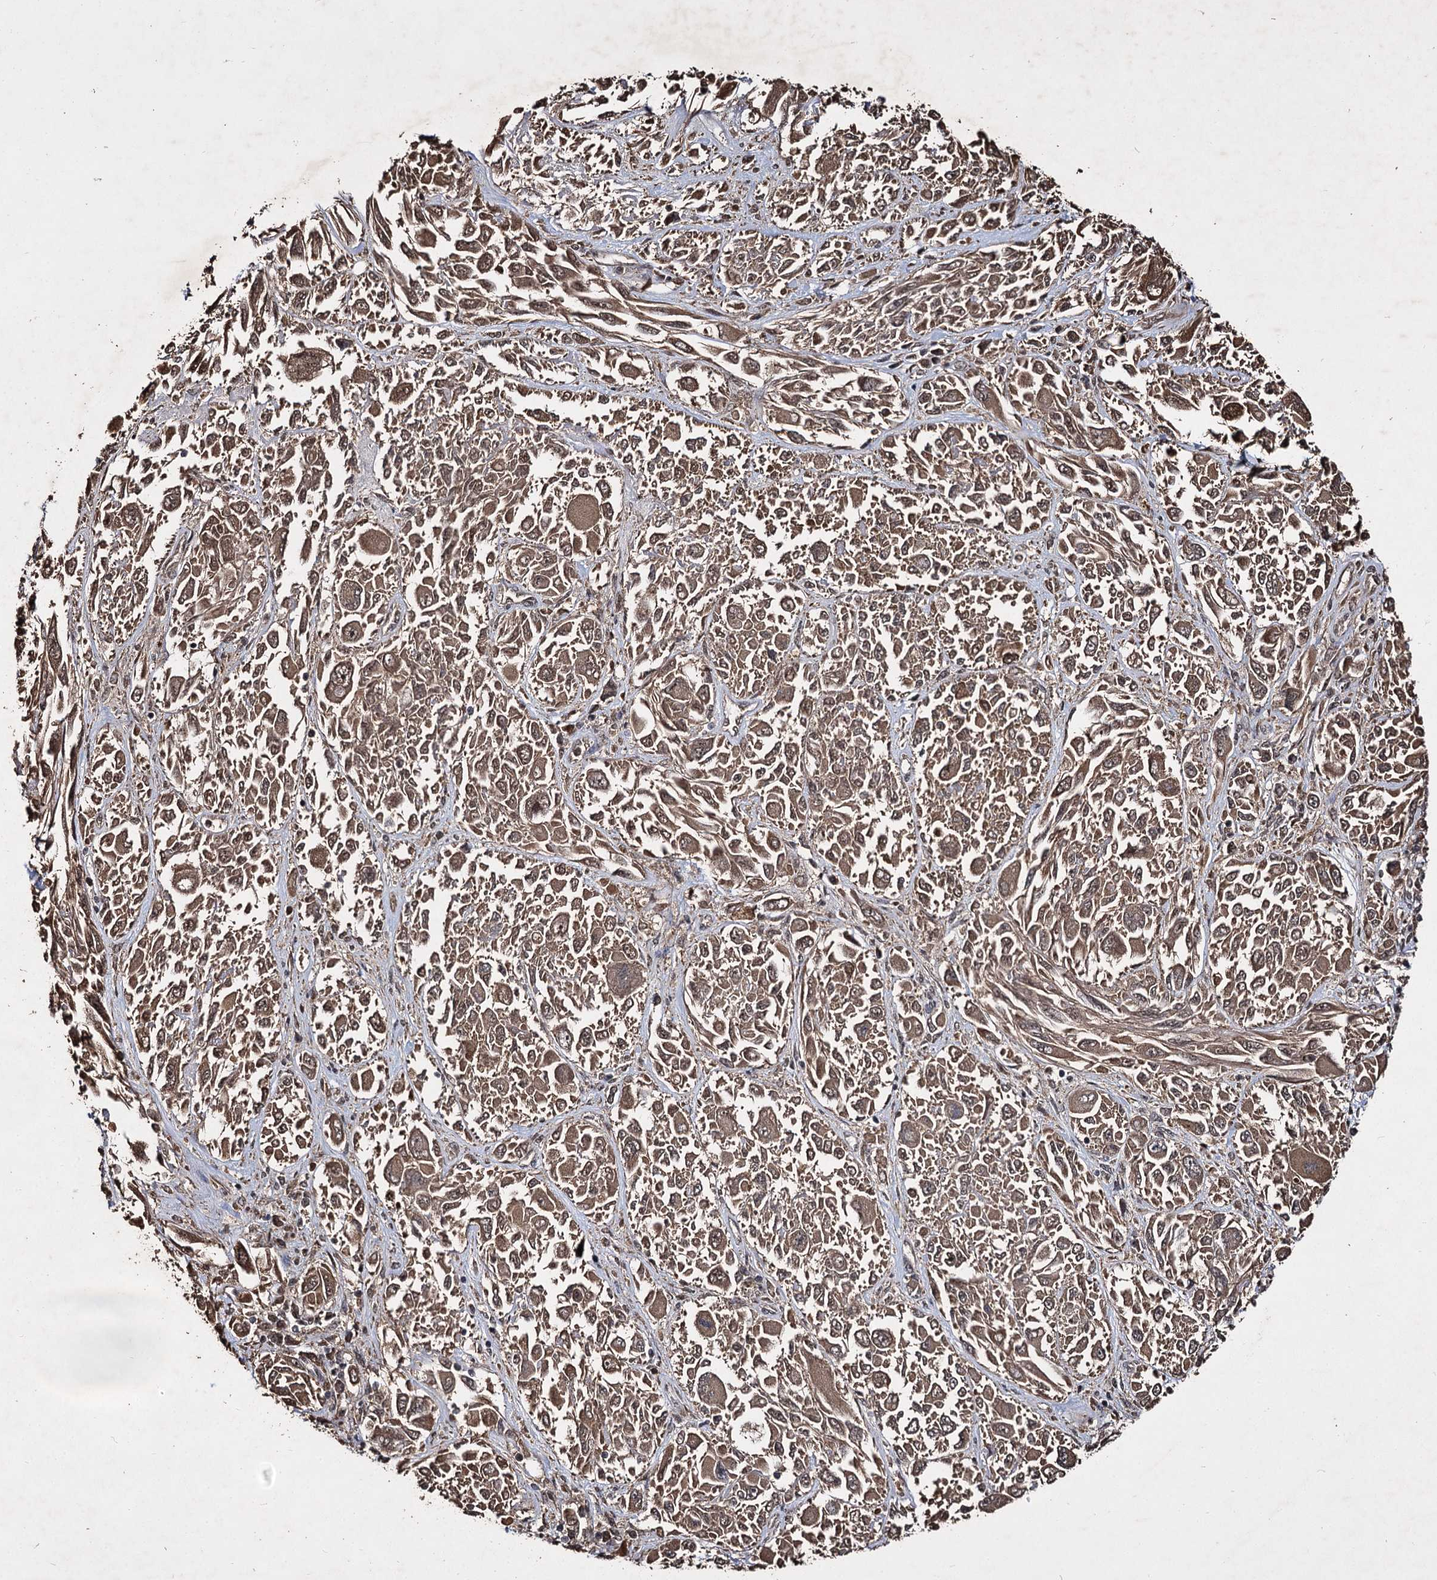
{"staining": {"intensity": "moderate", "quantity": ">75%", "location": "cytoplasmic/membranous"}, "tissue": "melanoma", "cell_type": "Tumor cells", "image_type": "cancer", "snomed": [{"axis": "morphology", "description": "Malignant melanoma, NOS"}, {"axis": "topography", "description": "Skin"}], "caption": "An image of human melanoma stained for a protein shows moderate cytoplasmic/membranous brown staining in tumor cells. The staining was performed using DAB to visualize the protein expression in brown, while the nuclei were stained in blue with hematoxylin (Magnification: 20x).", "gene": "SLC46A3", "patient": {"sex": "female", "age": 91}}